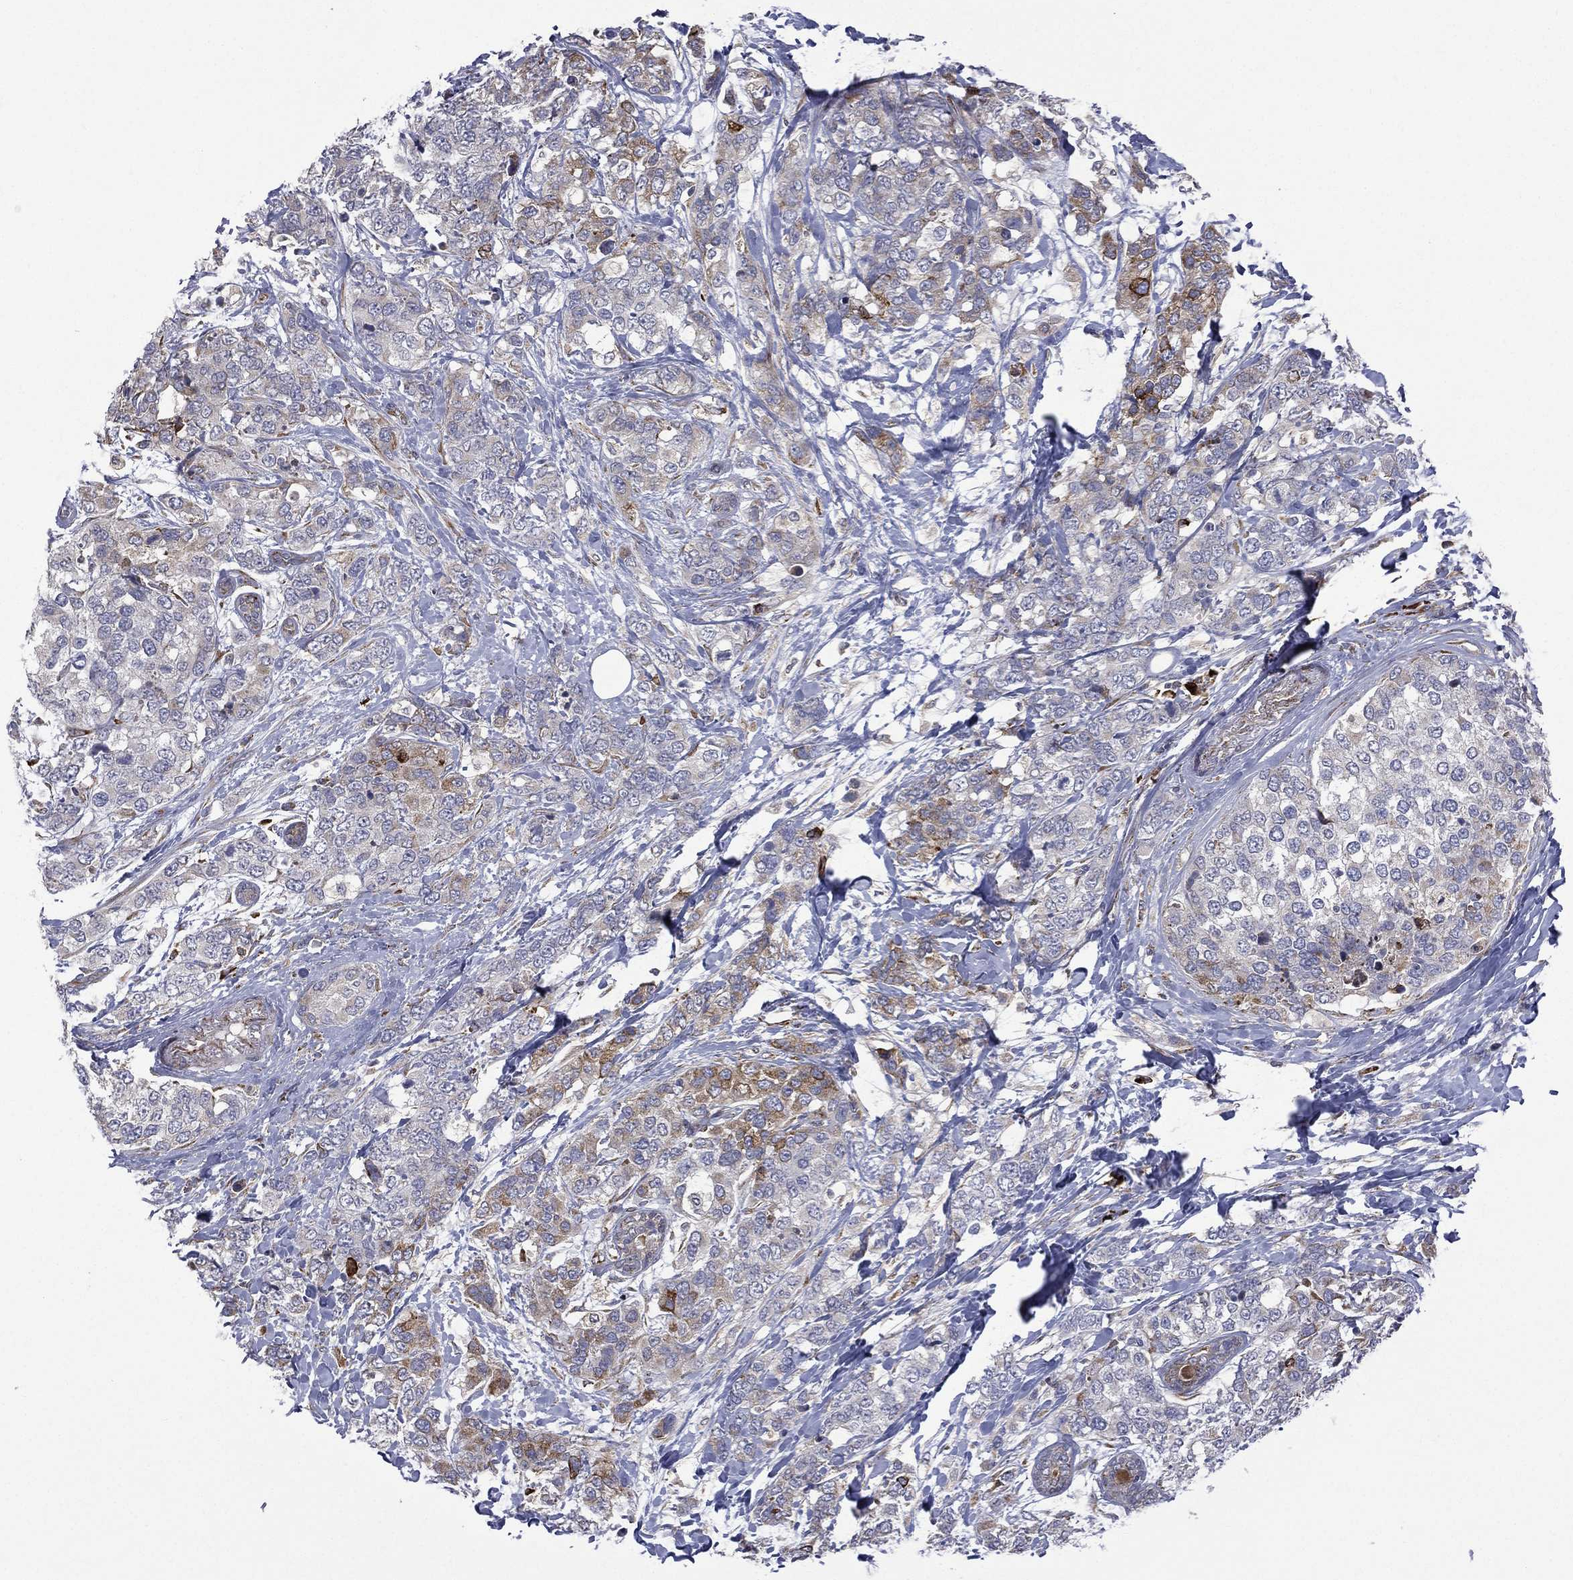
{"staining": {"intensity": "strong", "quantity": "<25%", "location": "cytoplasmic/membranous"}, "tissue": "breast cancer", "cell_type": "Tumor cells", "image_type": "cancer", "snomed": [{"axis": "morphology", "description": "Lobular carcinoma"}, {"axis": "topography", "description": "Breast"}], "caption": "High-magnification brightfield microscopy of breast cancer (lobular carcinoma) stained with DAB (brown) and counterstained with hematoxylin (blue). tumor cells exhibit strong cytoplasmic/membranous positivity is present in about<25% of cells.", "gene": "C20orf96", "patient": {"sex": "female", "age": 59}}